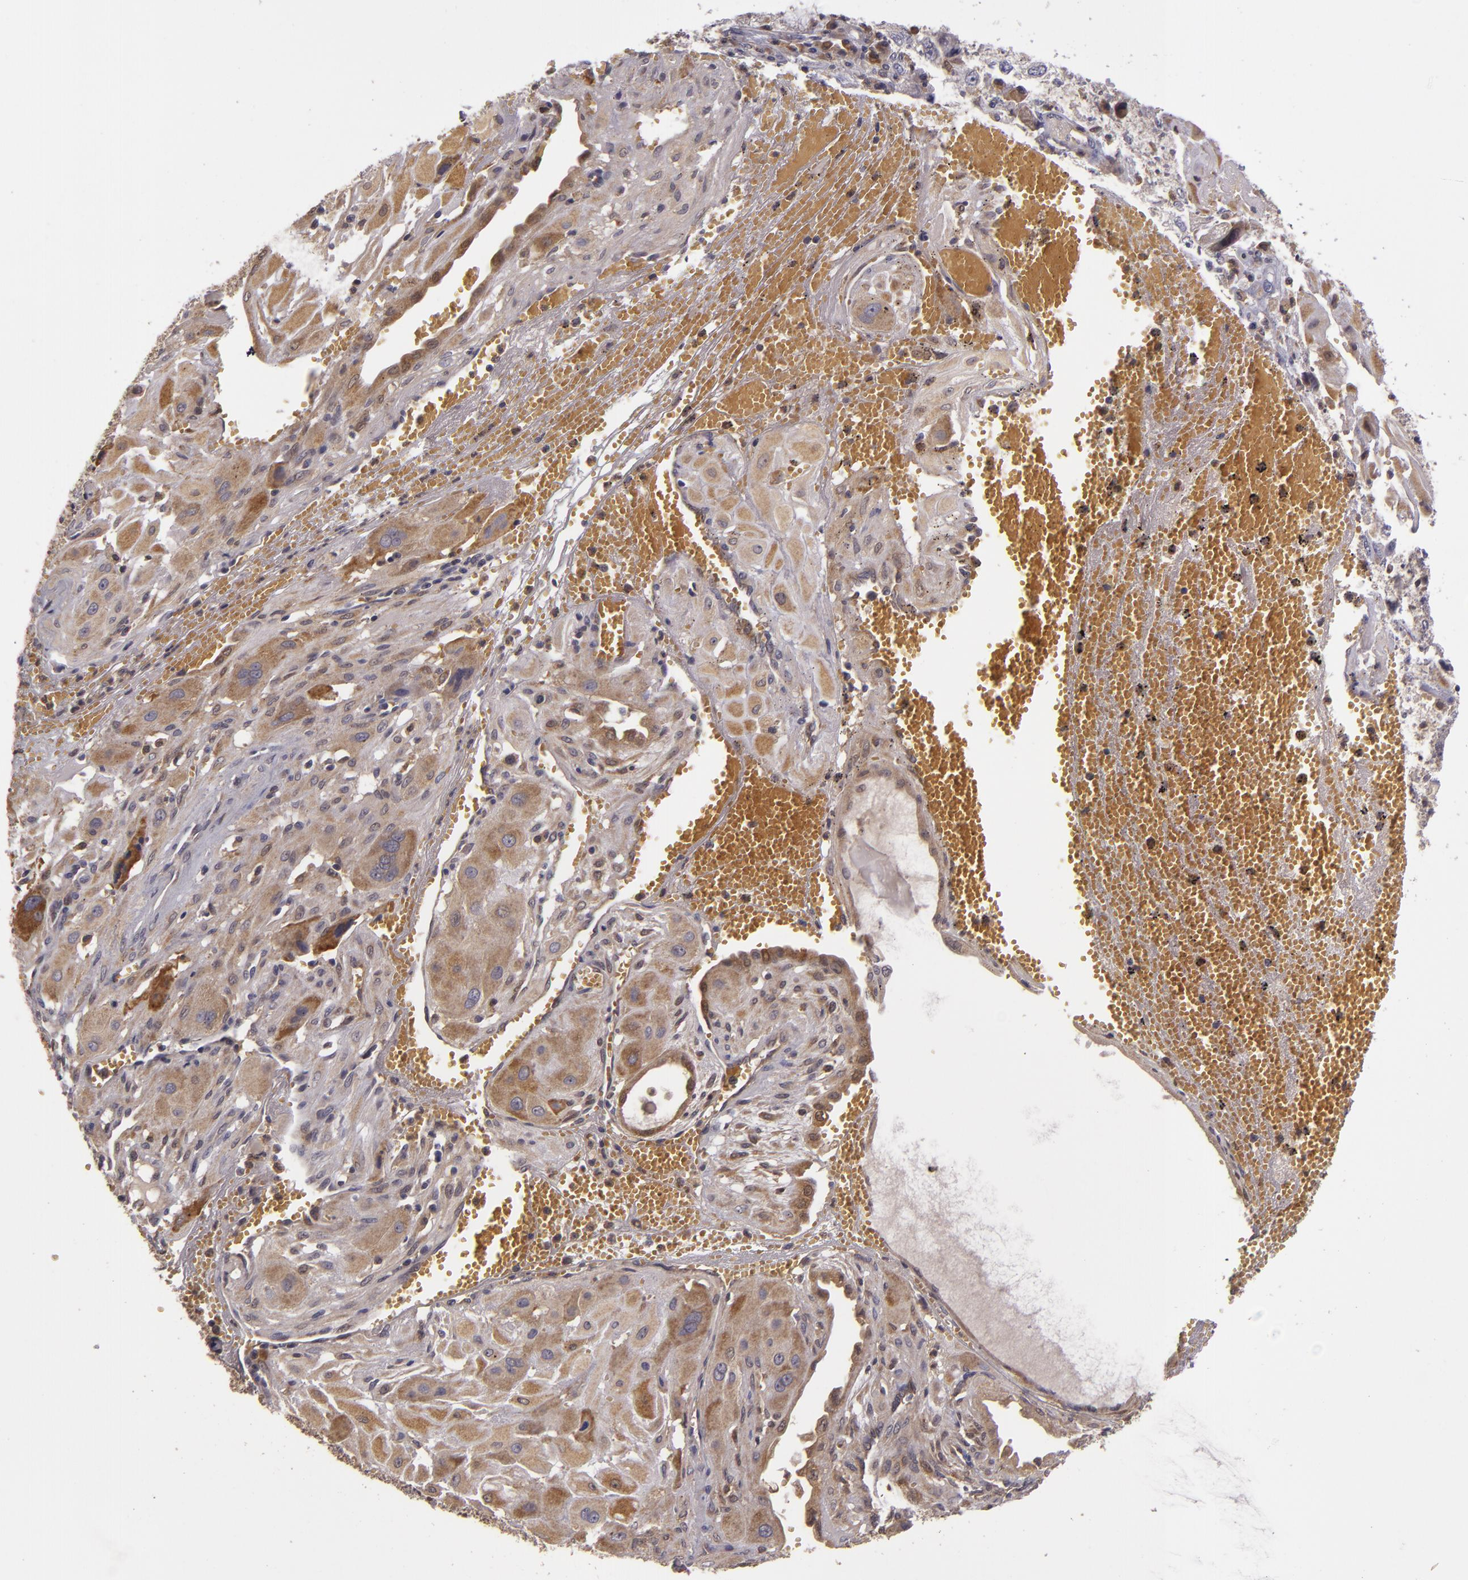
{"staining": {"intensity": "moderate", "quantity": ">75%", "location": "cytoplasmic/membranous"}, "tissue": "cervical cancer", "cell_type": "Tumor cells", "image_type": "cancer", "snomed": [{"axis": "morphology", "description": "Squamous cell carcinoma, NOS"}, {"axis": "topography", "description": "Cervix"}], "caption": "Tumor cells show medium levels of moderate cytoplasmic/membranous expression in approximately >75% of cells in cervical cancer.", "gene": "FHIT", "patient": {"sex": "female", "age": 34}}